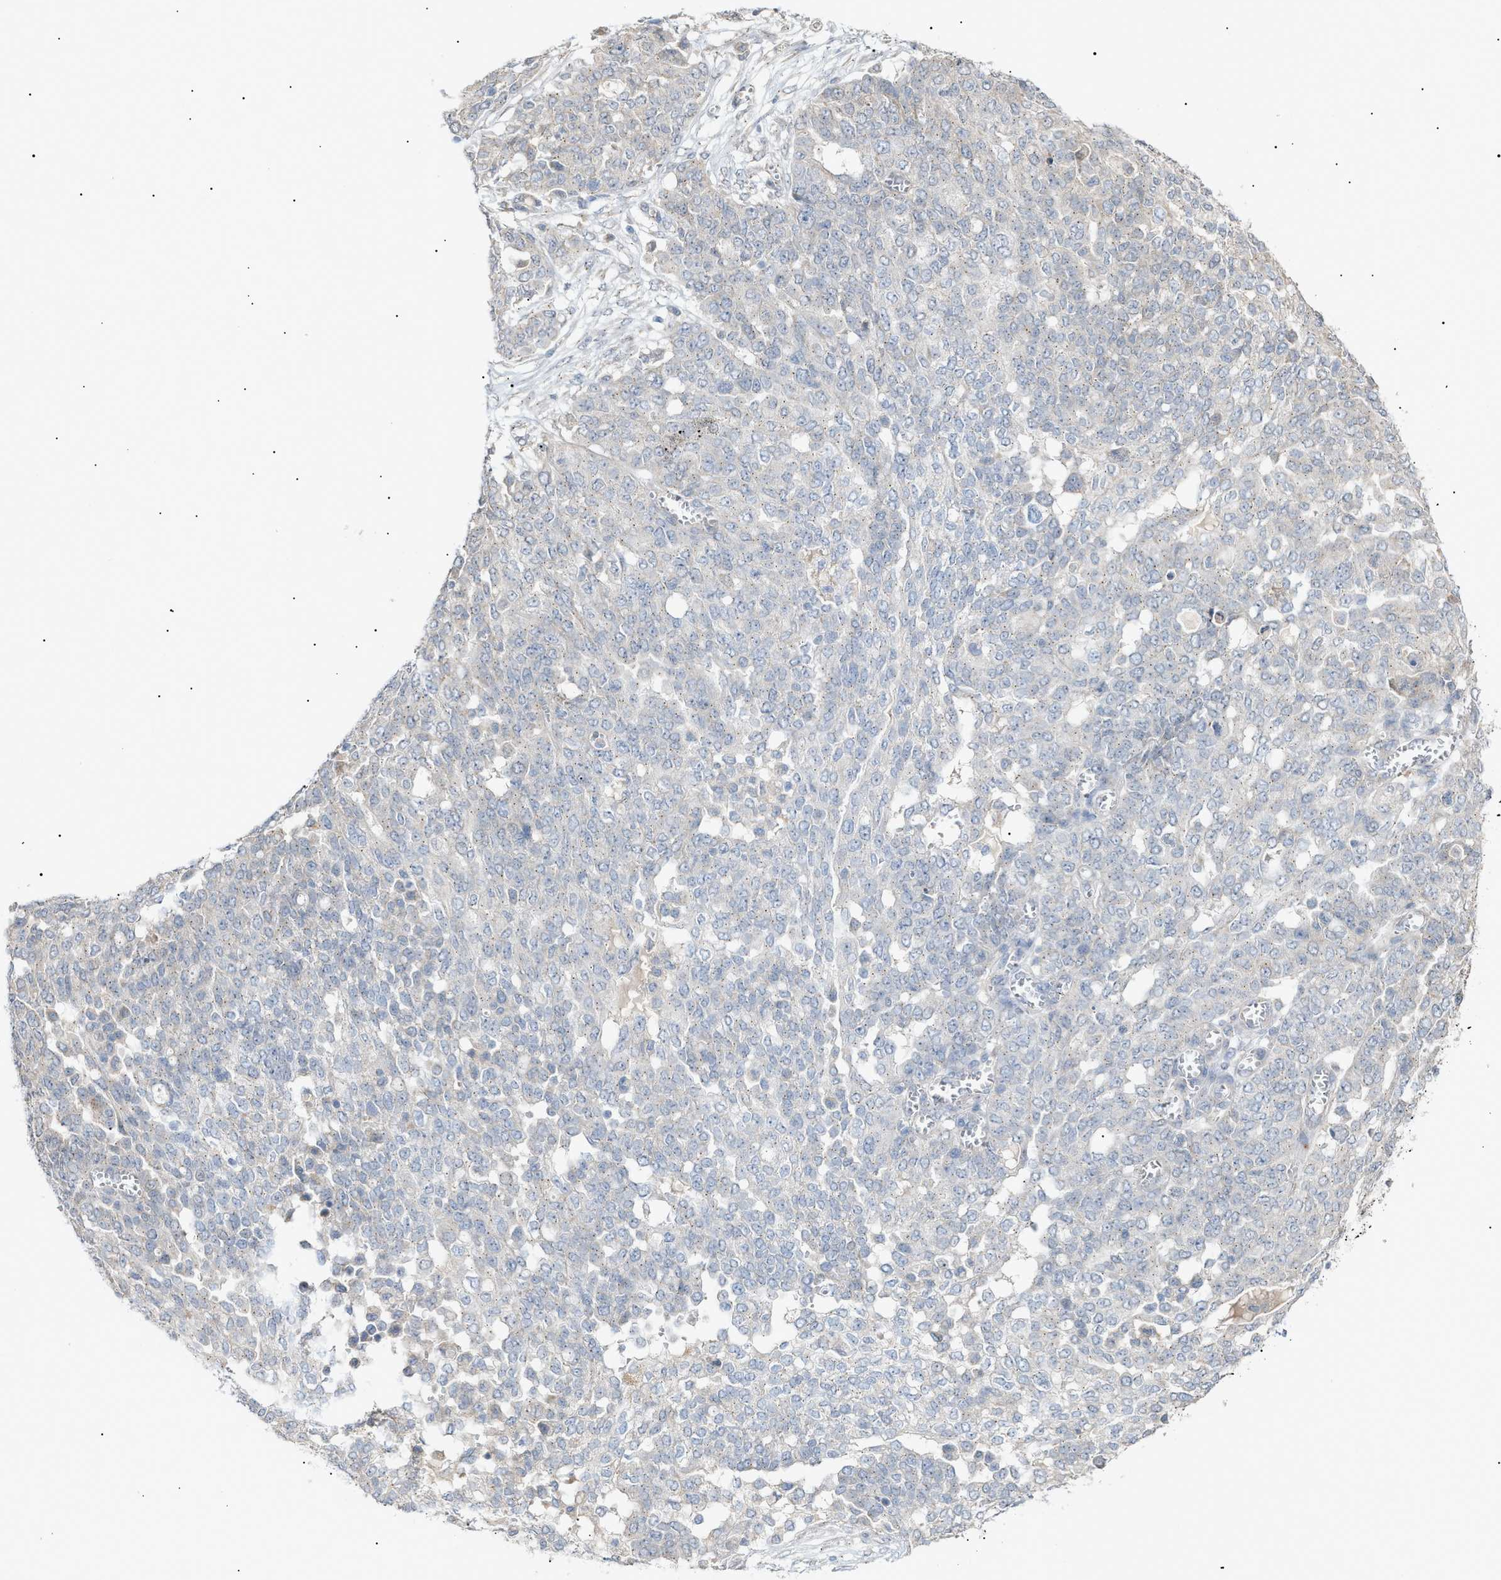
{"staining": {"intensity": "negative", "quantity": "none", "location": "none"}, "tissue": "ovarian cancer", "cell_type": "Tumor cells", "image_type": "cancer", "snomed": [{"axis": "morphology", "description": "Cystadenocarcinoma, serous, NOS"}, {"axis": "topography", "description": "Soft tissue"}, {"axis": "topography", "description": "Ovary"}], "caption": "IHC micrograph of neoplastic tissue: ovarian cancer stained with DAB reveals no significant protein expression in tumor cells. Nuclei are stained in blue.", "gene": "SLC25A31", "patient": {"sex": "female", "age": 57}}